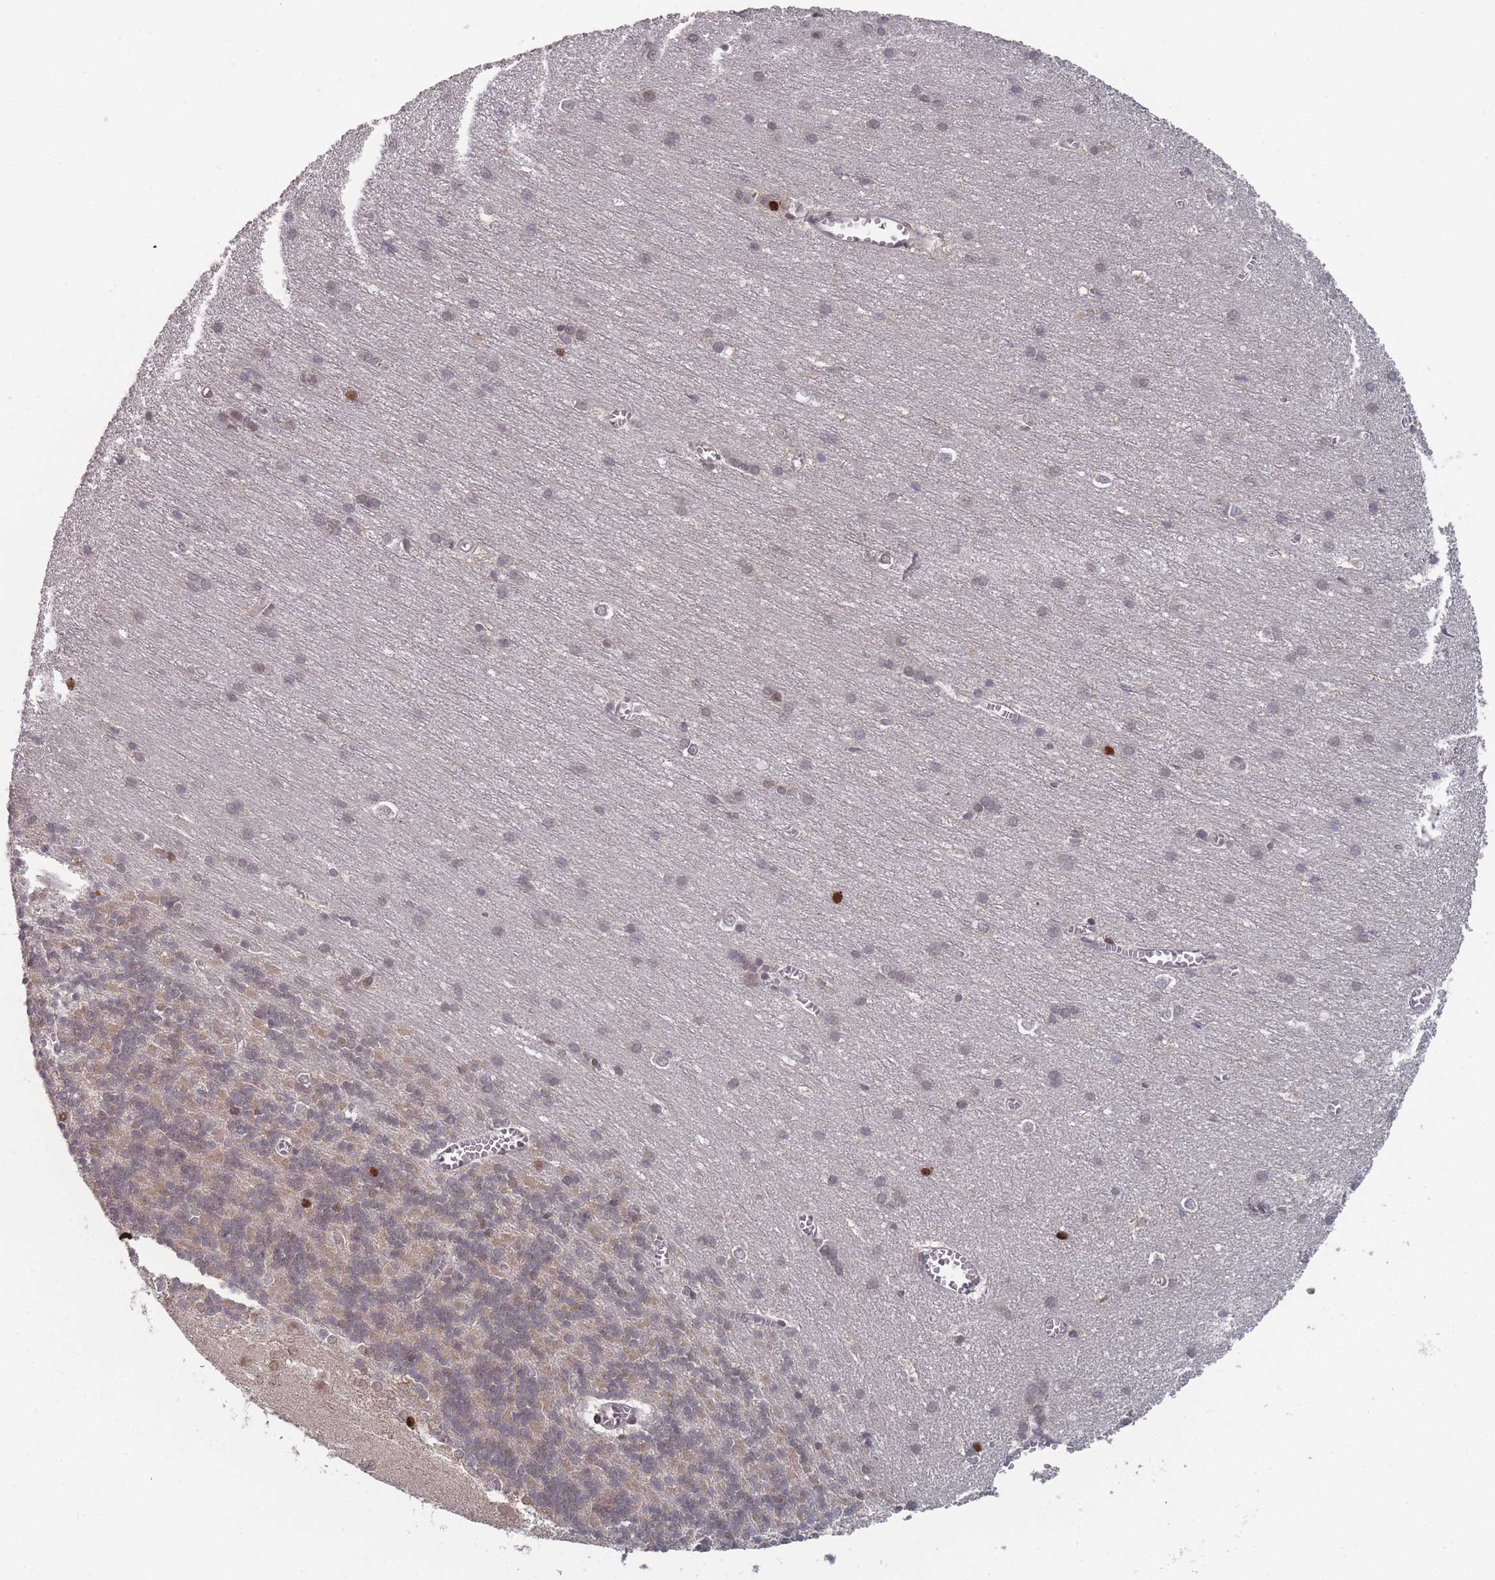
{"staining": {"intensity": "strong", "quantity": "<25%", "location": "nuclear"}, "tissue": "cerebellum", "cell_type": "Cells in granular layer", "image_type": "normal", "snomed": [{"axis": "morphology", "description": "Normal tissue, NOS"}, {"axis": "topography", "description": "Cerebellum"}], "caption": "DAB (3,3'-diaminobenzidine) immunohistochemical staining of benign cerebellum shows strong nuclear protein staining in approximately <25% of cells in granular layer.", "gene": "TBC1D25", "patient": {"sex": "male", "age": 37}}